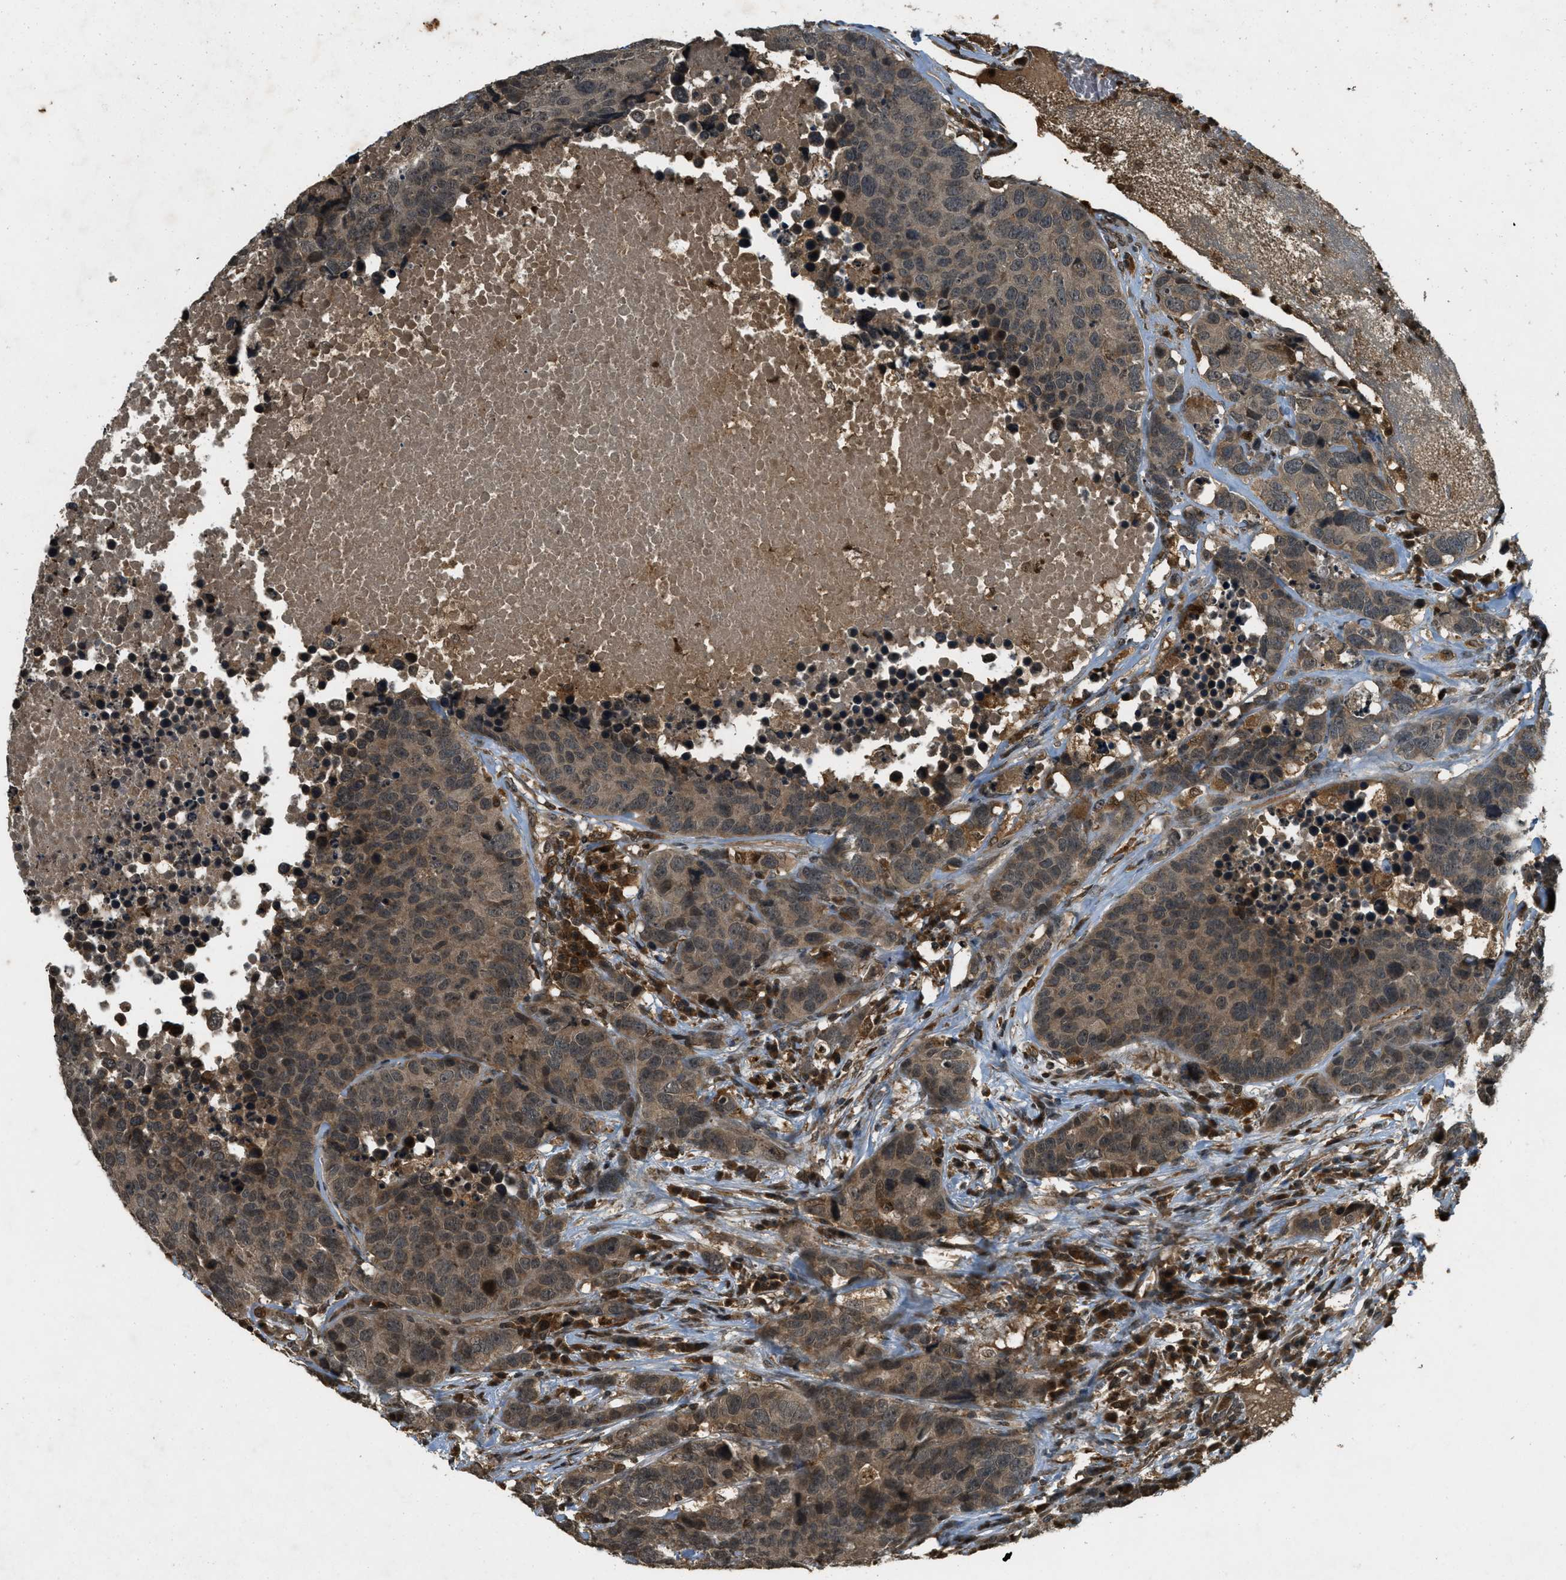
{"staining": {"intensity": "weak", "quantity": ">75%", "location": "cytoplasmic/membranous"}, "tissue": "carcinoid", "cell_type": "Tumor cells", "image_type": "cancer", "snomed": [{"axis": "morphology", "description": "Carcinoid, malignant, NOS"}, {"axis": "topography", "description": "Lung"}], "caption": "The photomicrograph reveals staining of carcinoid (malignant), revealing weak cytoplasmic/membranous protein positivity (brown color) within tumor cells. The staining was performed using DAB to visualize the protein expression in brown, while the nuclei were stained in blue with hematoxylin (Magnification: 20x).", "gene": "ATG7", "patient": {"sex": "male", "age": 60}}